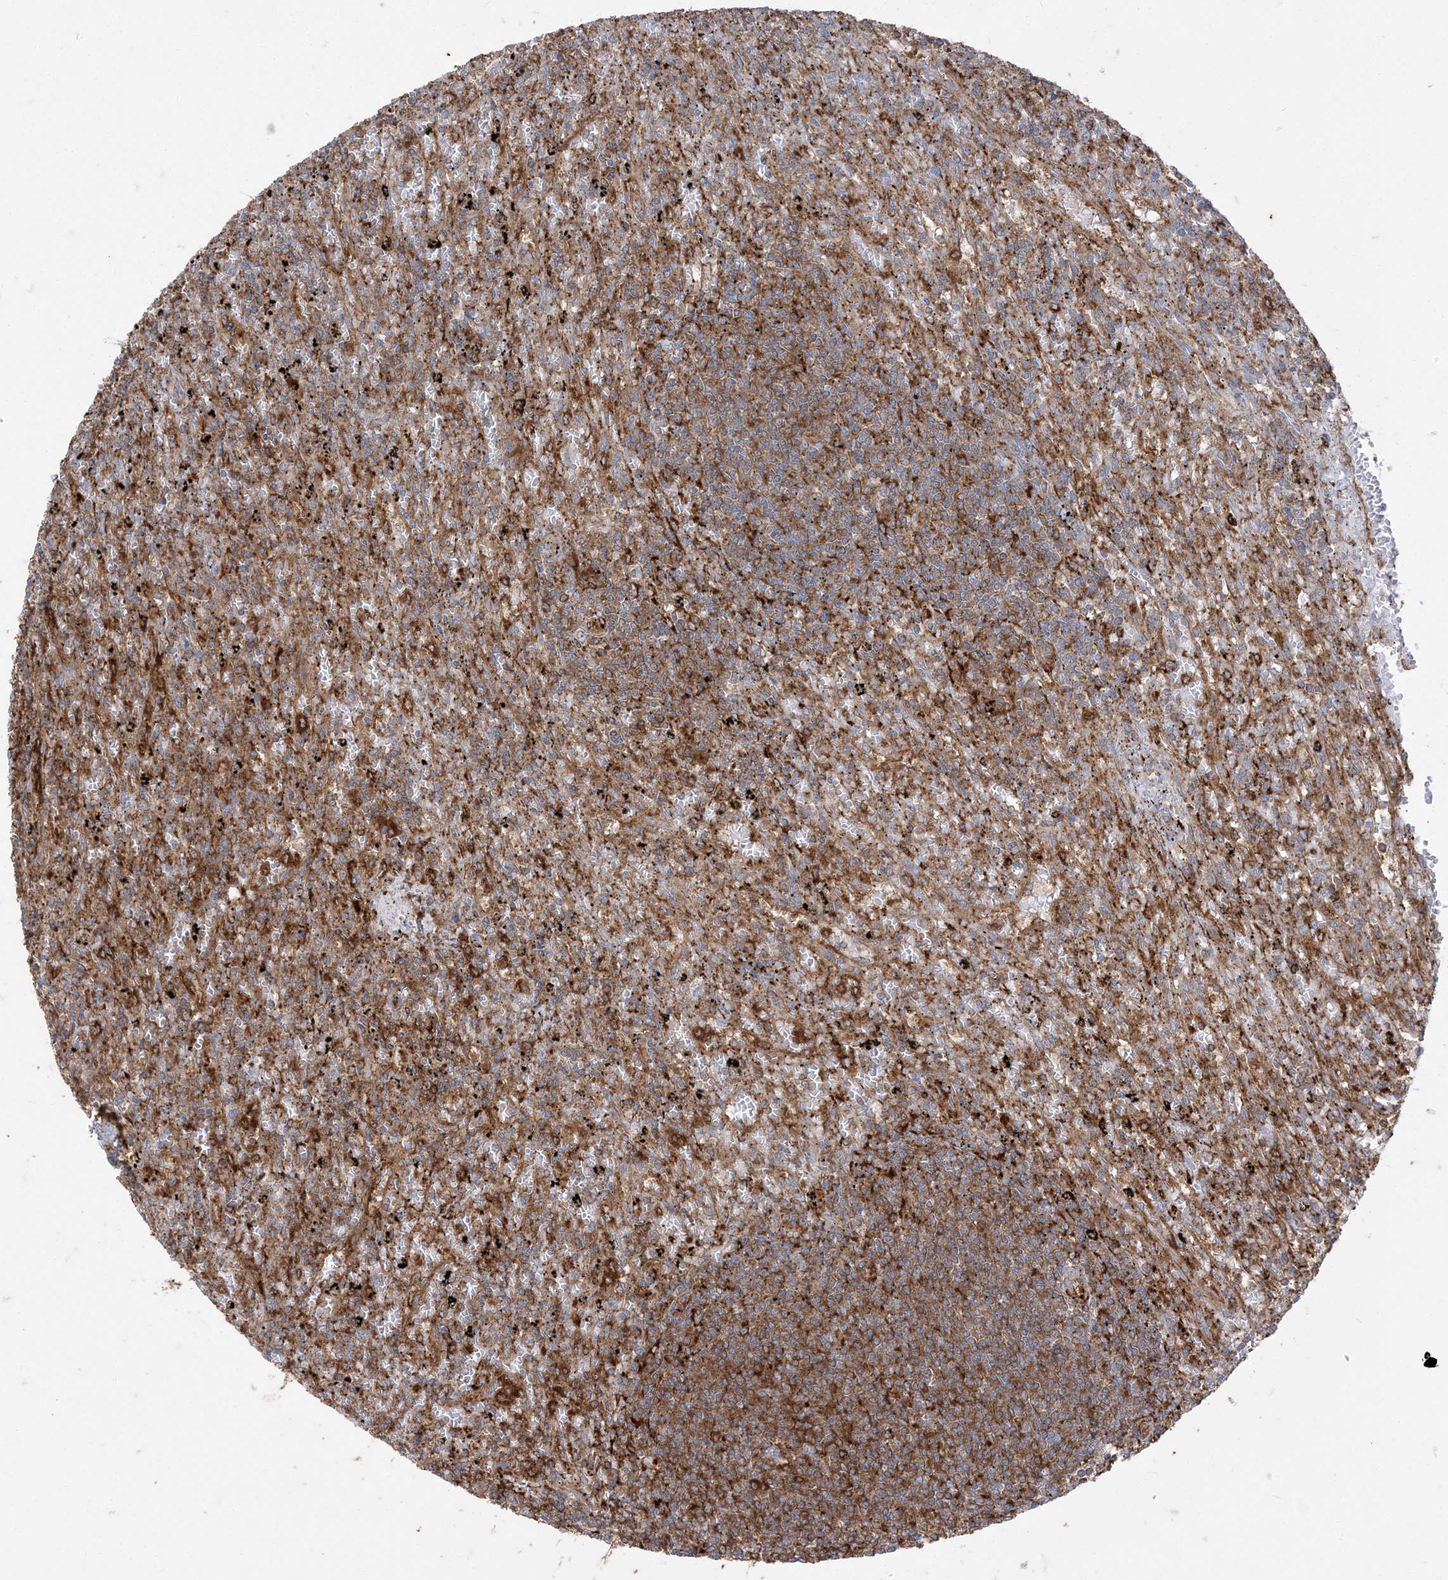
{"staining": {"intensity": "moderate", "quantity": ">75%", "location": "cytoplasmic/membranous"}, "tissue": "lymphoma", "cell_type": "Tumor cells", "image_type": "cancer", "snomed": [{"axis": "morphology", "description": "Malignant lymphoma, non-Hodgkin's type, Low grade"}, {"axis": "topography", "description": "Spleen"}], "caption": "Human lymphoma stained with a brown dye shows moderate cytoplasmic/membranous positive positivity in approximately >75% of tumor cells.", "gene": "DERL3", "patient": {"sex": "male", "age": 76}}